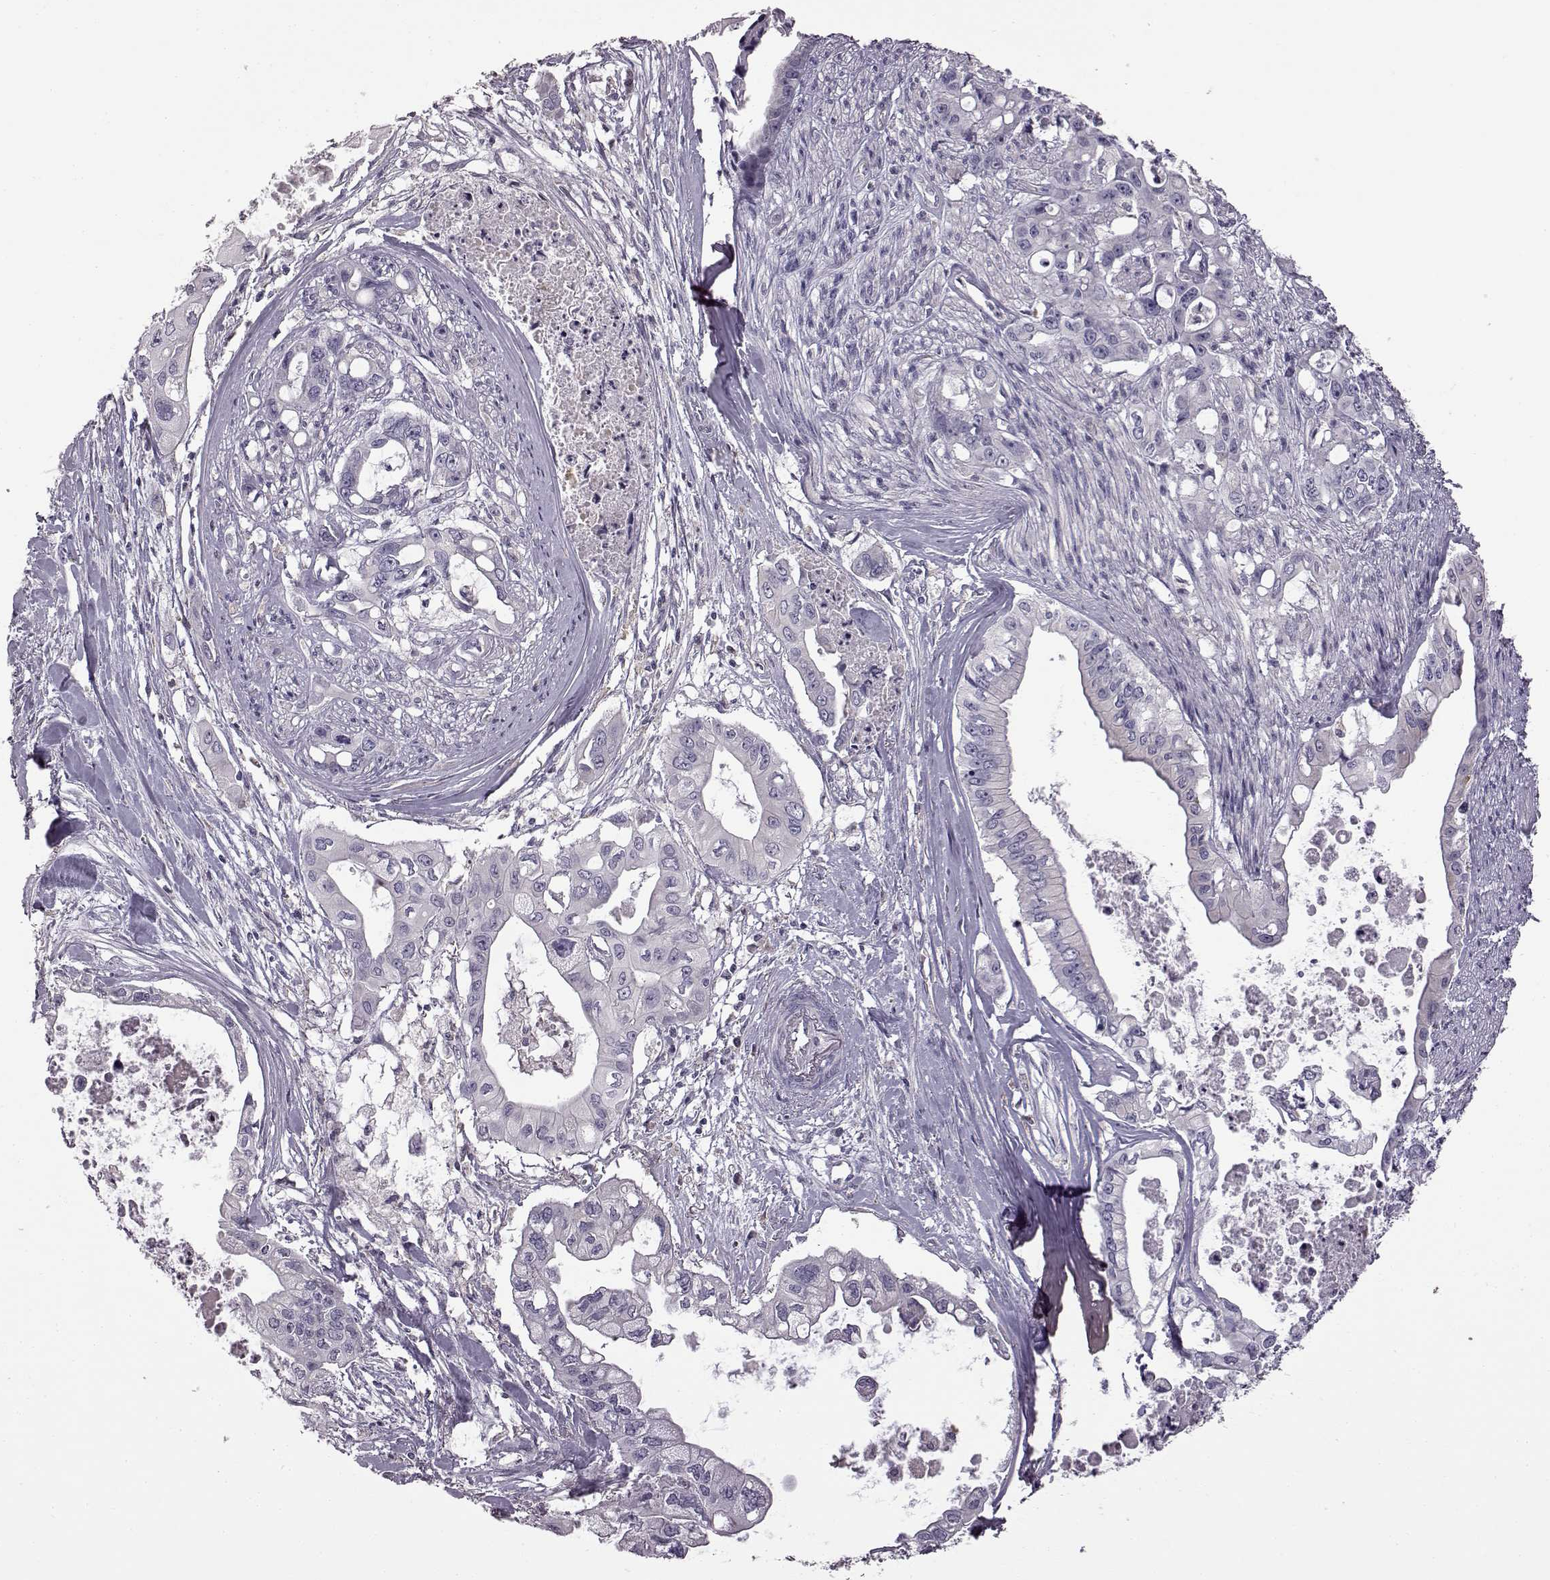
{"staining": {"intensity": "negative", "quantity": "none", "location": "none"}, "tissue": "pancreatic cancer", "cell_type": "Tumor cells", "image_type": "cancer", "snomed": [{"axis": "morphology", "description": "Adenocarcinoma, NOS"}, {"axis": "topography", "description": "Pancreas"}], "caption": "A photomicrograph of human adenocarcinoma (pancreatic) is negative for staining in tumor cells. The staining was performed using DAB to visualize the protein expression in brown, while the nuclei were stained in blue with hematoxylin (Magnification: 20x).", "gene": "B3GNT6", "patient": {"sex": "male", "age": 60}}